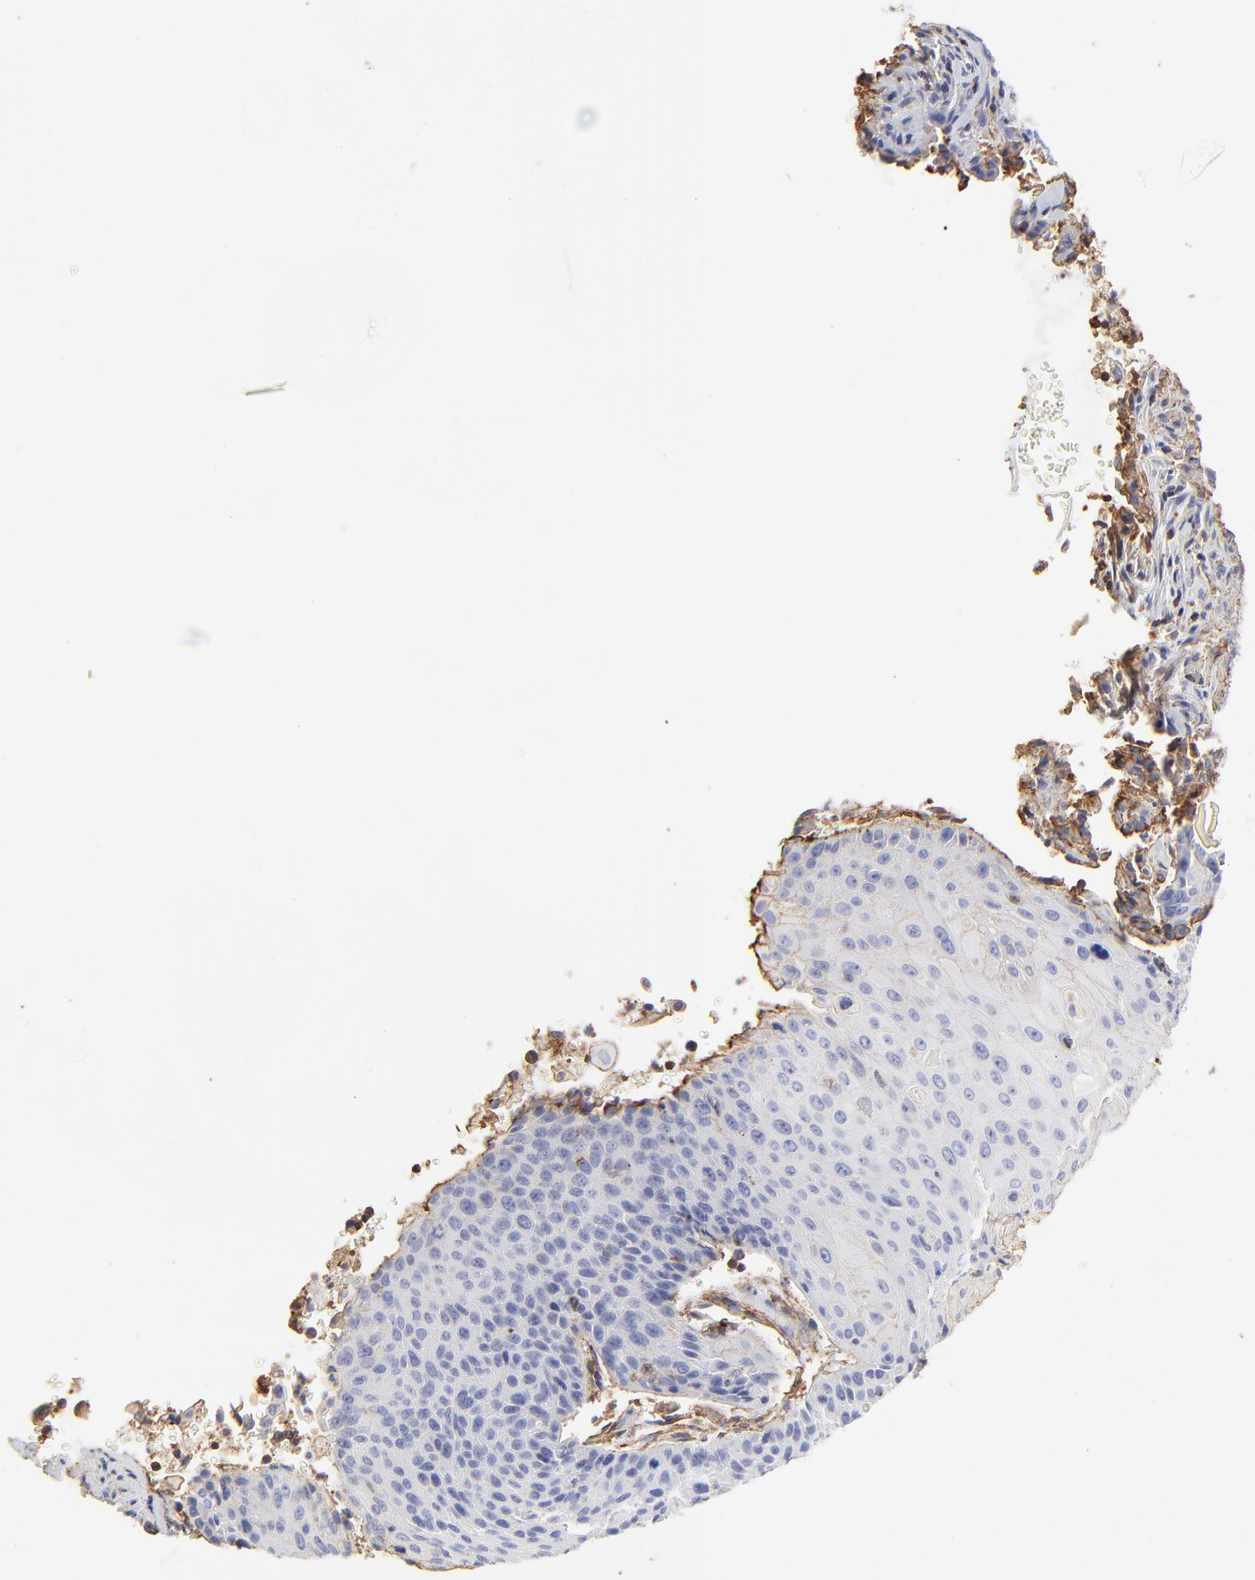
{"staining": {"intensity": "negative", "quantity": "none", "location": "none"}, "tissue": "cervical cancer", "cell_type": "Tumor cells", "image_type": "cancer", "snomed": [{"axis": "morphology", "description": "Squamous cell carcinoma, NOS"}, {"axis": "topography", "description": "Cervix"}], "caption": "IHC image of cervical cancer (squamous cell carcinoma) stained for a protein (brown), which demonstrates no expression in tumor cells. The staining is performed using DAB brown chromogen with nuclei counter-stained in using hematoxylin.", "gene": "ANXA6", "patient": {"sex": "female", "age": 33}}